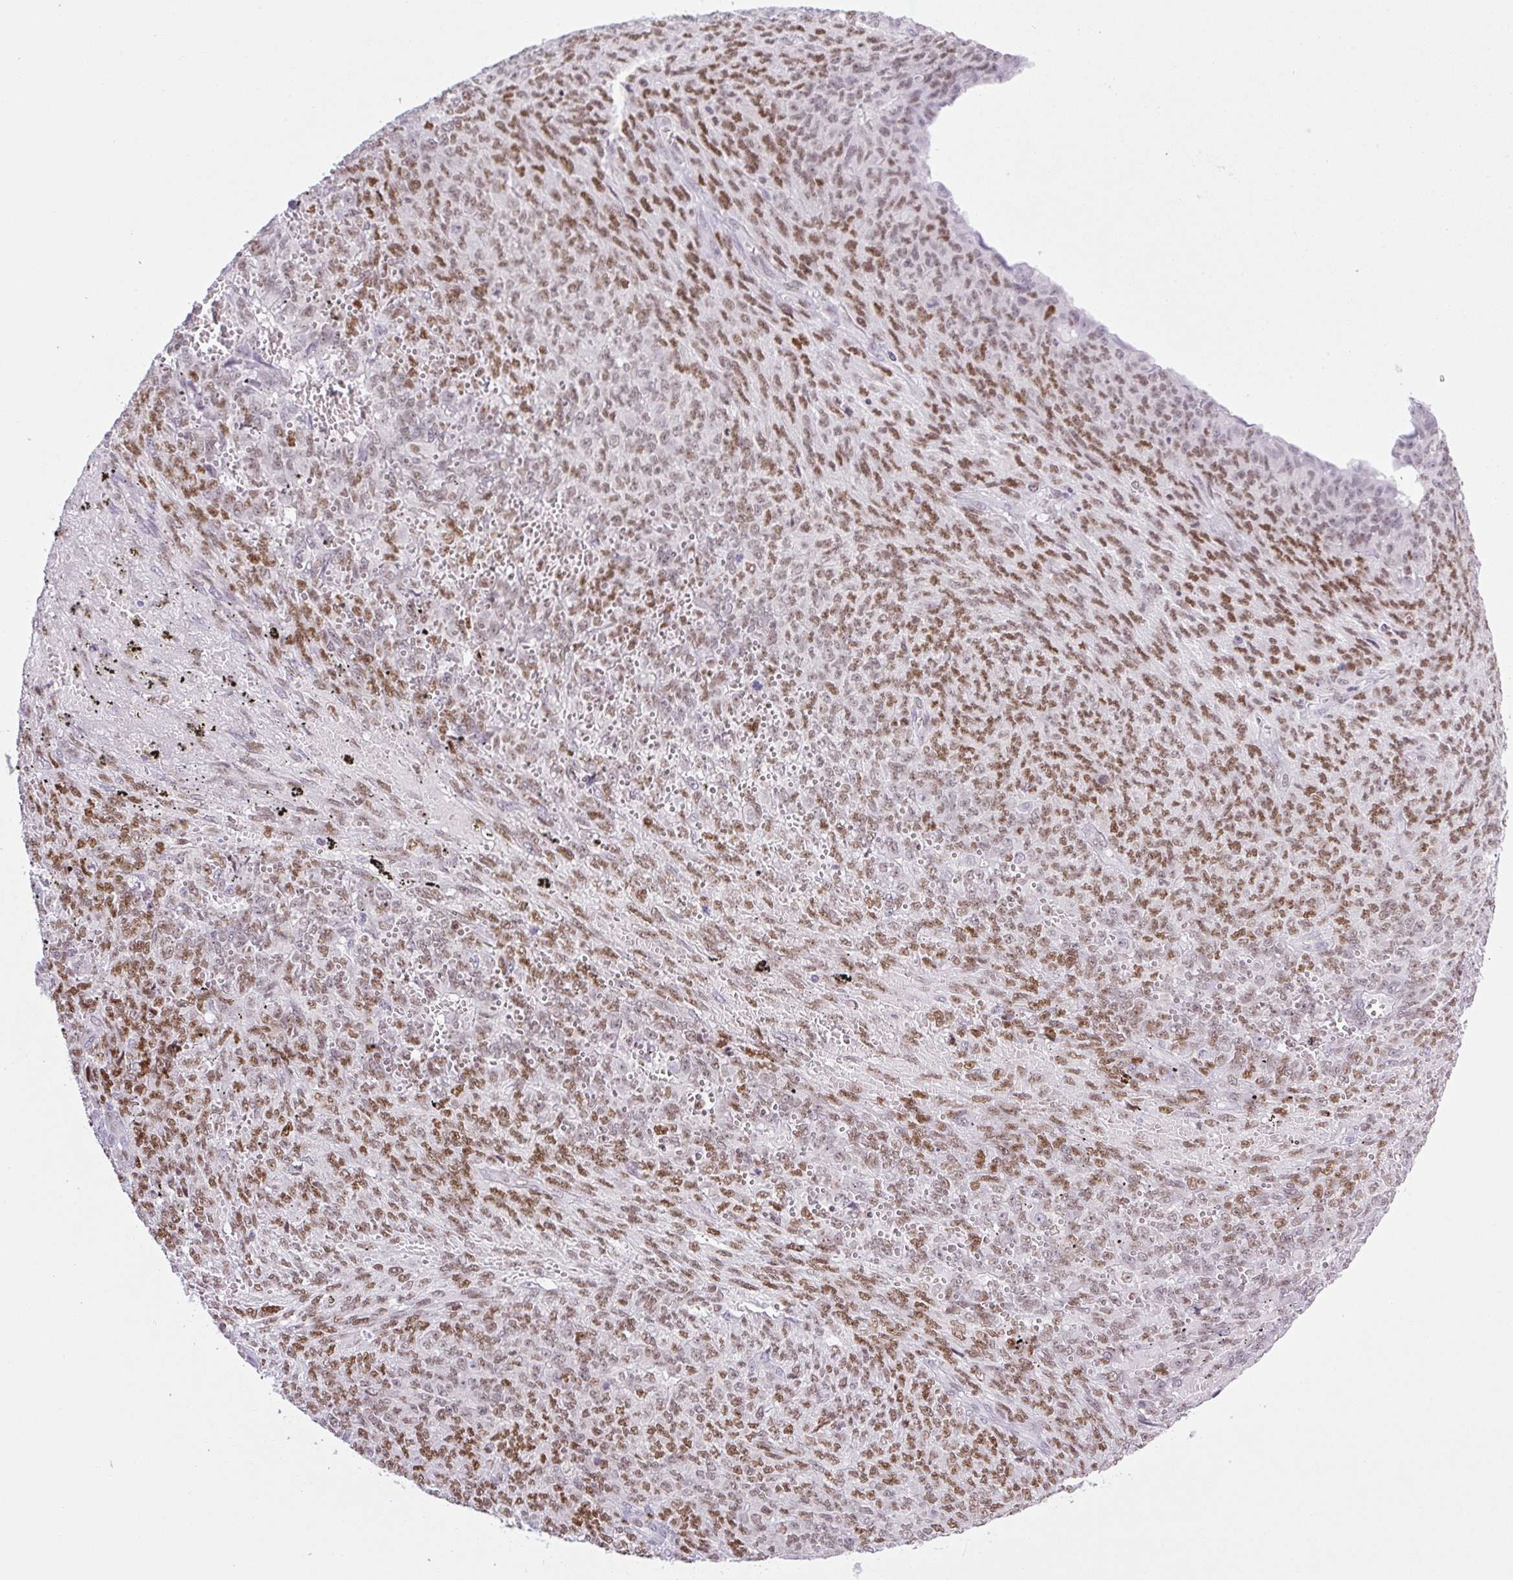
{"staining": {"intensity": "moderate", "quantity": ">75%", "location": "nuclear"}, "tissue": "endometrial cancer", "cell_type": "Tumor cells", "image_type": "cancer", "snomed": [{"axis": "morphology", "description": "Adenocarcinoma, NOS"}, {"axis": "topography", "description": "Endometrium"}], "caption": "Immunohistochemistry (DAB (3,3'-diaminobenzidine)) staining of human adenocarcinoma (endometrial) exhibits moderate nuclear protein expression in about >75% of tumor cells. (DAB = brown stain, brightfield microscopy at high magnification).", "gene": "TLE3", "patient": {"sex": "female", "age": 32}}